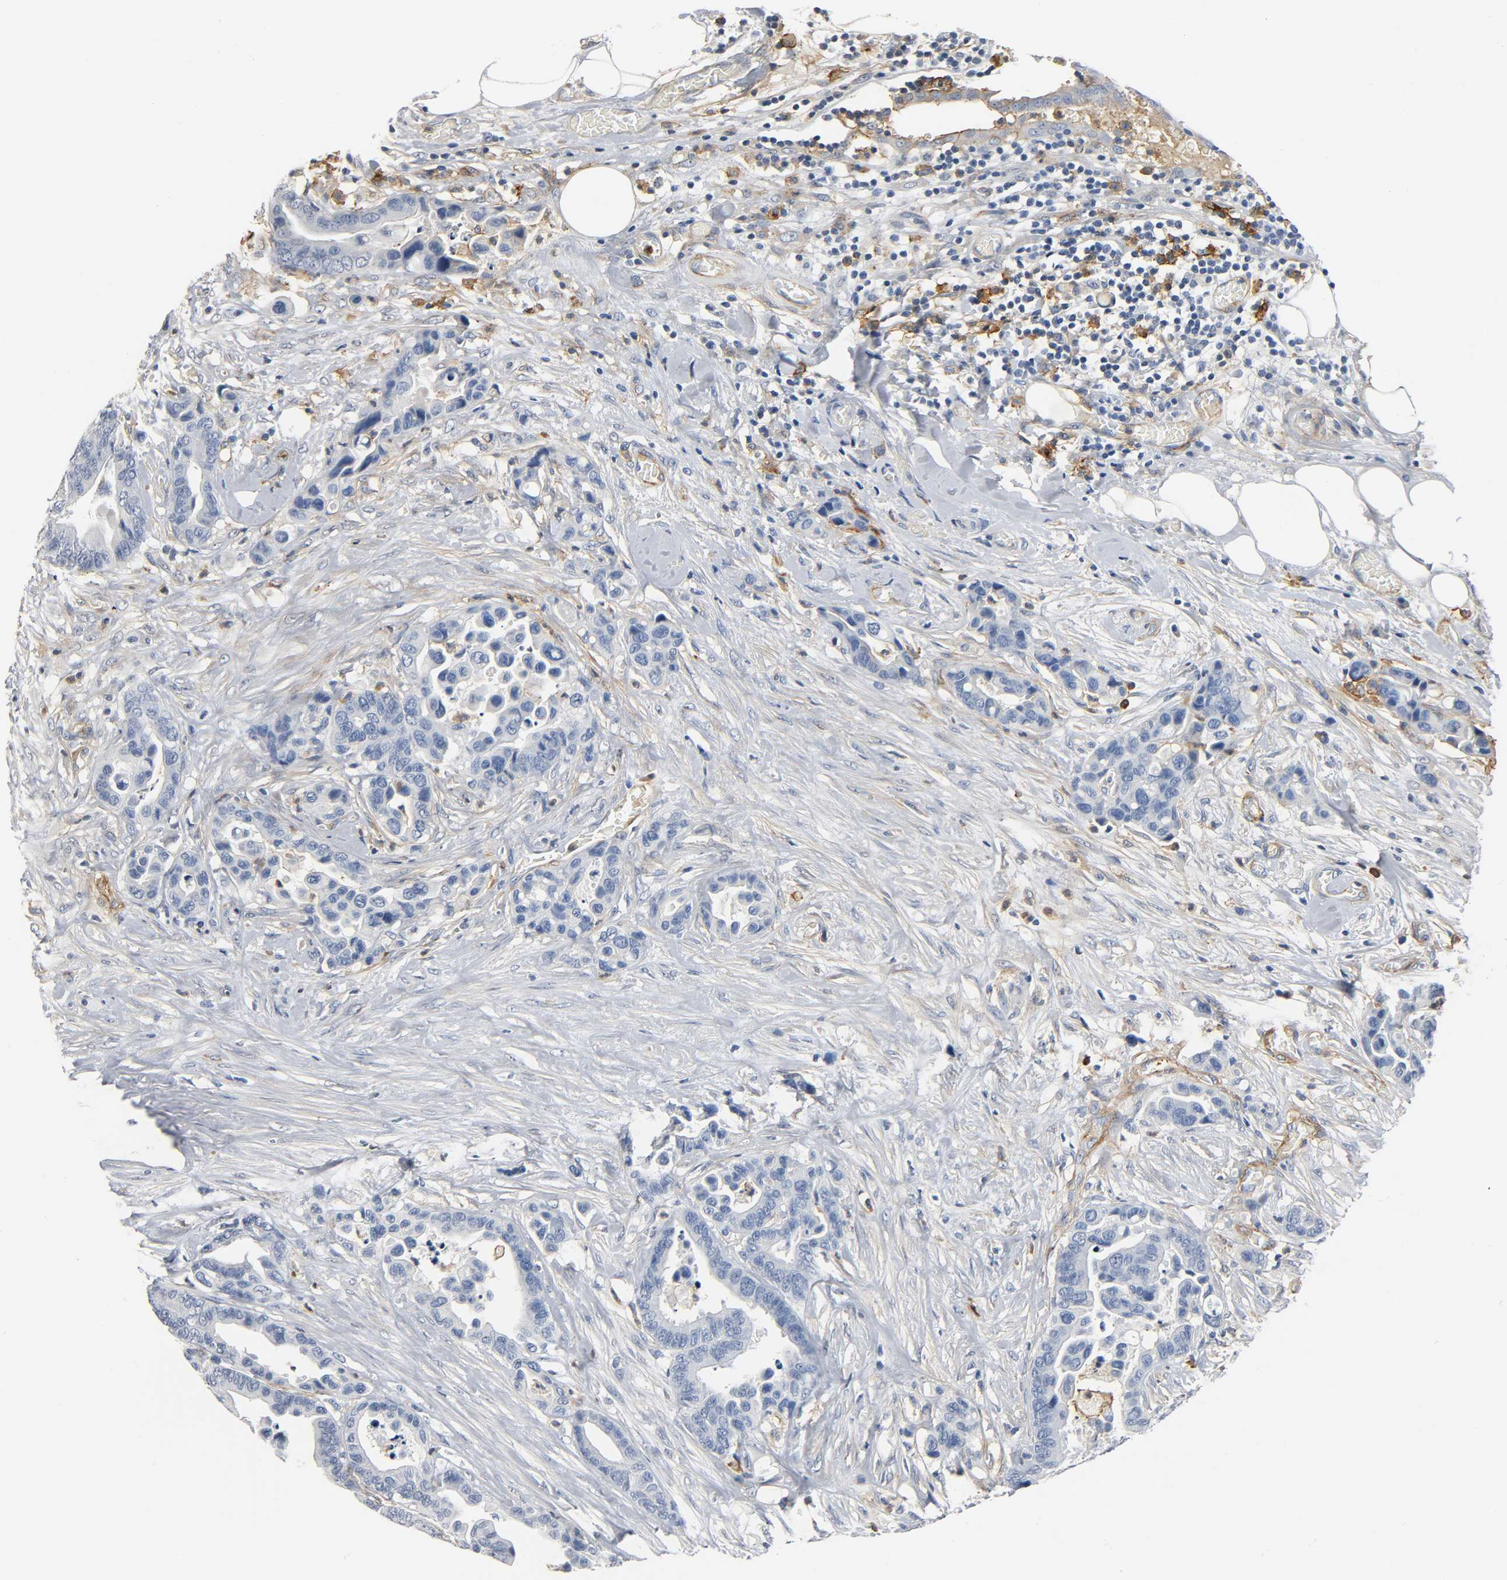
{"staining": {"intensity": "negative", "quantity": "none", "location": "none"}, "tissue": "colorectal cancer", "cell_type": "Tumor cells", "image_type": "cancer", "snomed": [{"axis": "morphology", "description": "Adenocarcinoma, NOS"}, {"axis": "topography", "description": "Colon"}], "caption": "Colorectal adenocarcinoma was stained to show a protein in brown. There is no significant staining in tumor cells. The staining is performed using DAB (3,3'-diaminobenzidine) brown chromogen with nuclei counter-stained in using hematoxylin.", "gene": "ANPEP", "patient": {"sex": "male", "age": 82}}